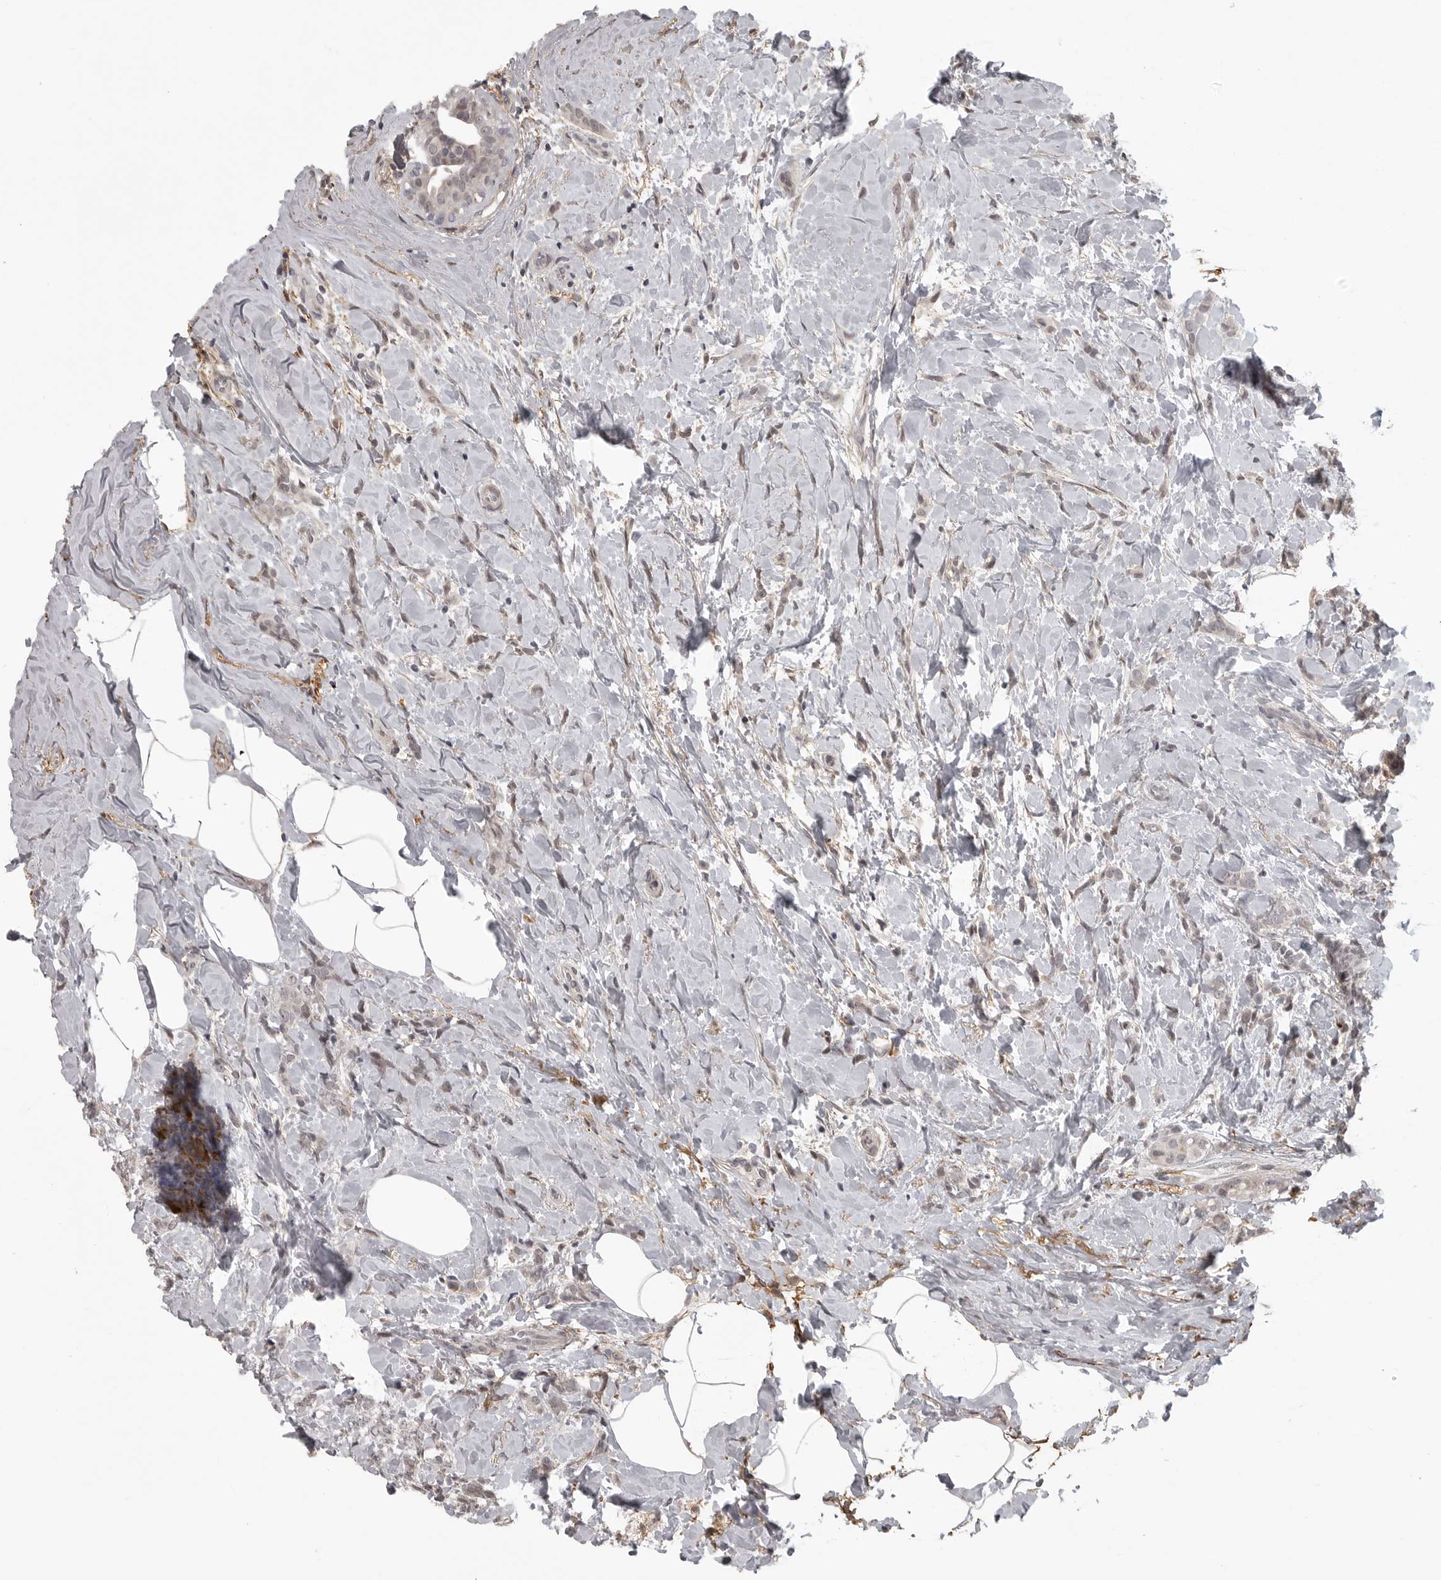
{"staining": {"intensity": "weak", "quantity": "25%-75%", "location": "nuclear"}, "tissue": "breast cancer", "cell_type": "Tumor cells", "image_type": "cancer", "snomed": [{"axis": "morphology", "description": "Lobular carcinoma, in situ"}, {"axis": "morphology", "description": "Lobular carcinoma"}, {"axis": "topography", "description": "Breast"}], "caption": "Immunohistochemistry (IHC) image of breast lobular carcinoma stained for a protein (brown), which demonstrates low levels of weak nuclear positivity in about 25%-75% of tumor cells.", "gene": "UROD", "patient": {"sex": "female", "age": 41}}